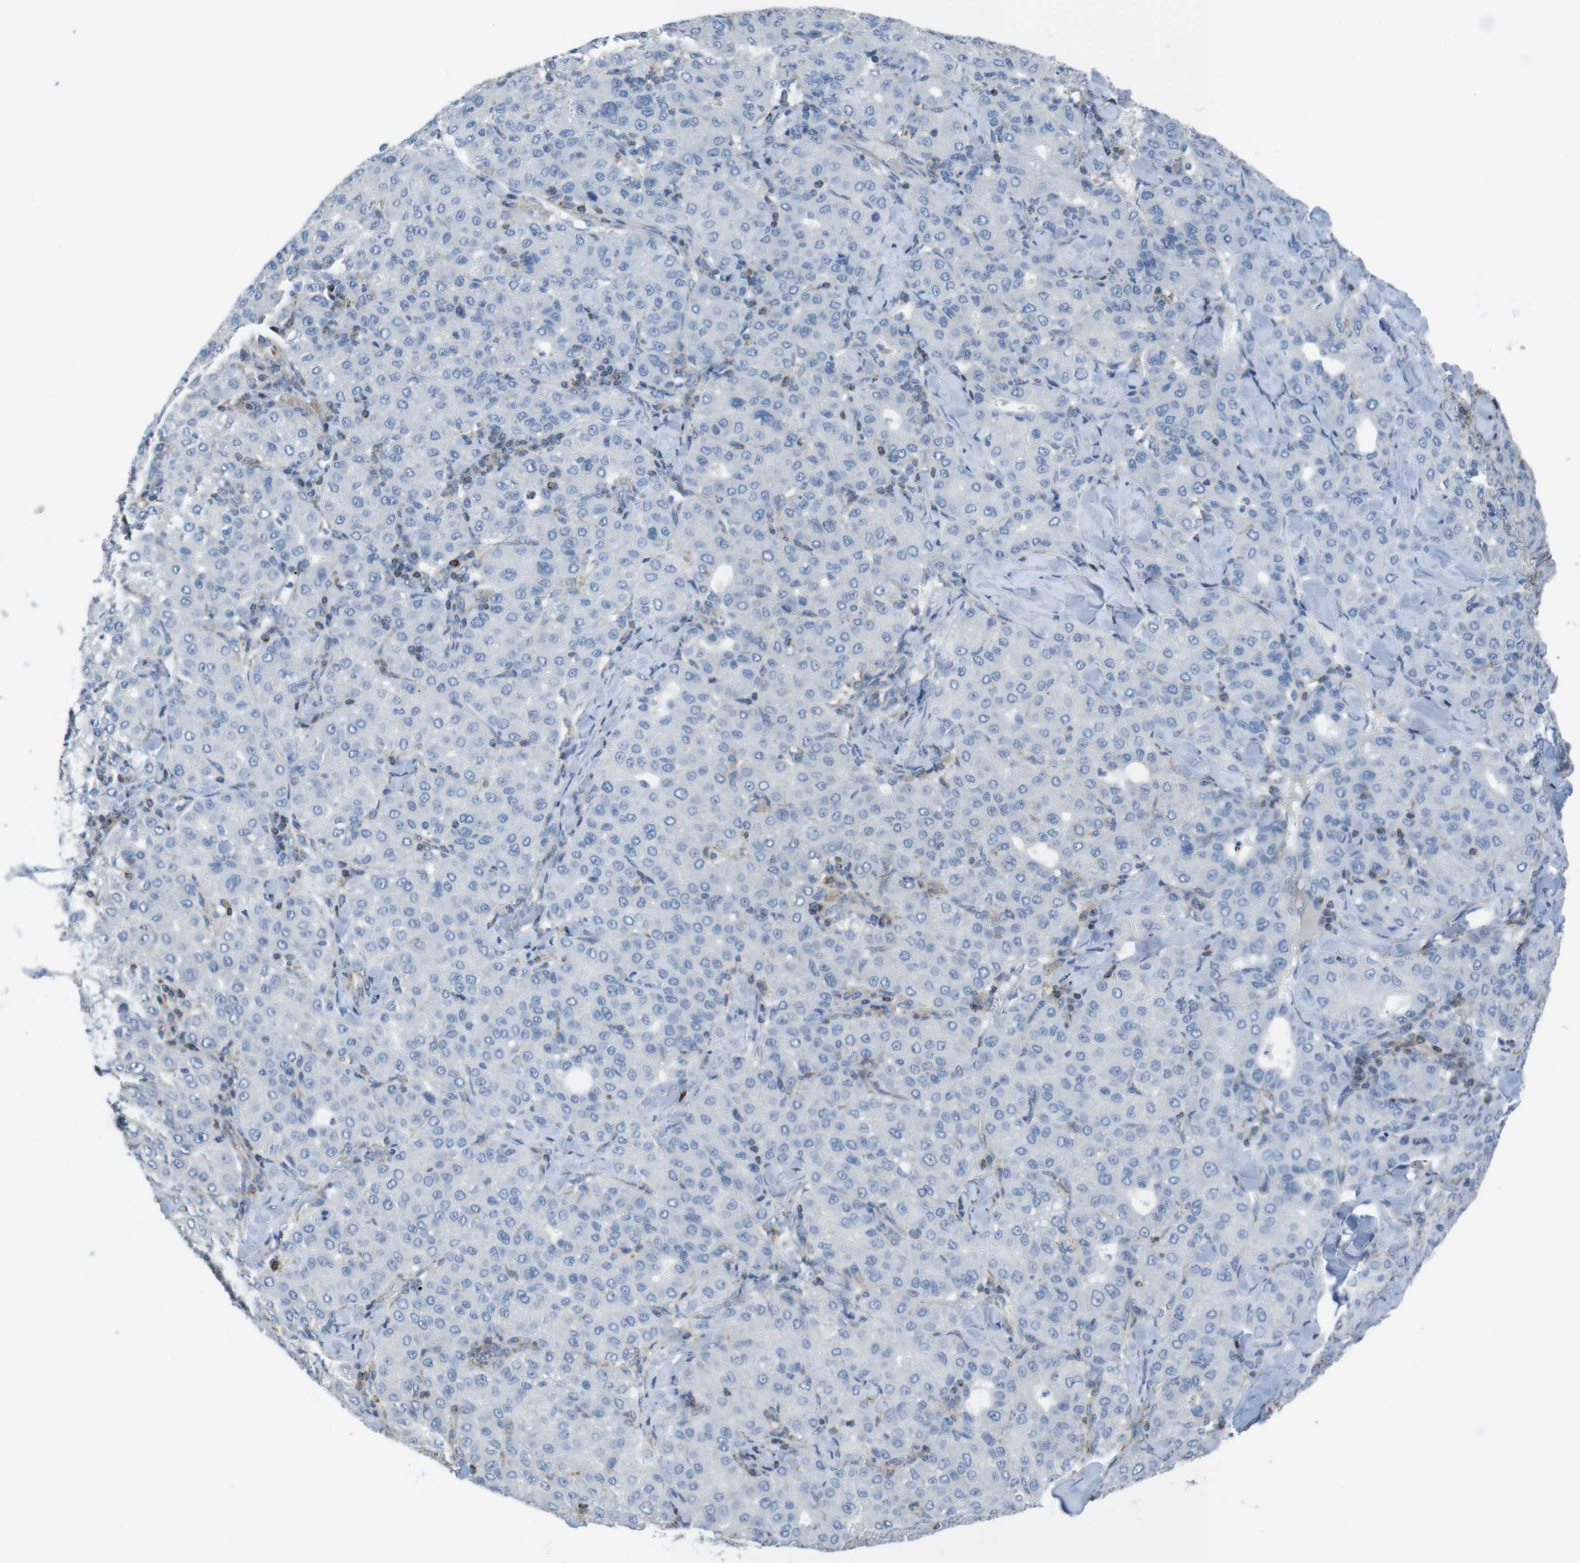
{"staining": {"intensity": "negative", "quantity": "none", "location": "none"}, "tissue": "liver cancer", "cell_type": "Tumor cells", "image_type": "cancer", "snomed": [{"axis": "morphology", "description": "Carcinoma, Hepatocellular, NOS"}, {"axis": "topography", "description": "Liver"}], "caption": "Protein analysis of liver hepatocellular carcinoma shows no significant positivity in tumor cells.", "gene": "GRIK2", "patient": {"sex": "male", "age": 65}}